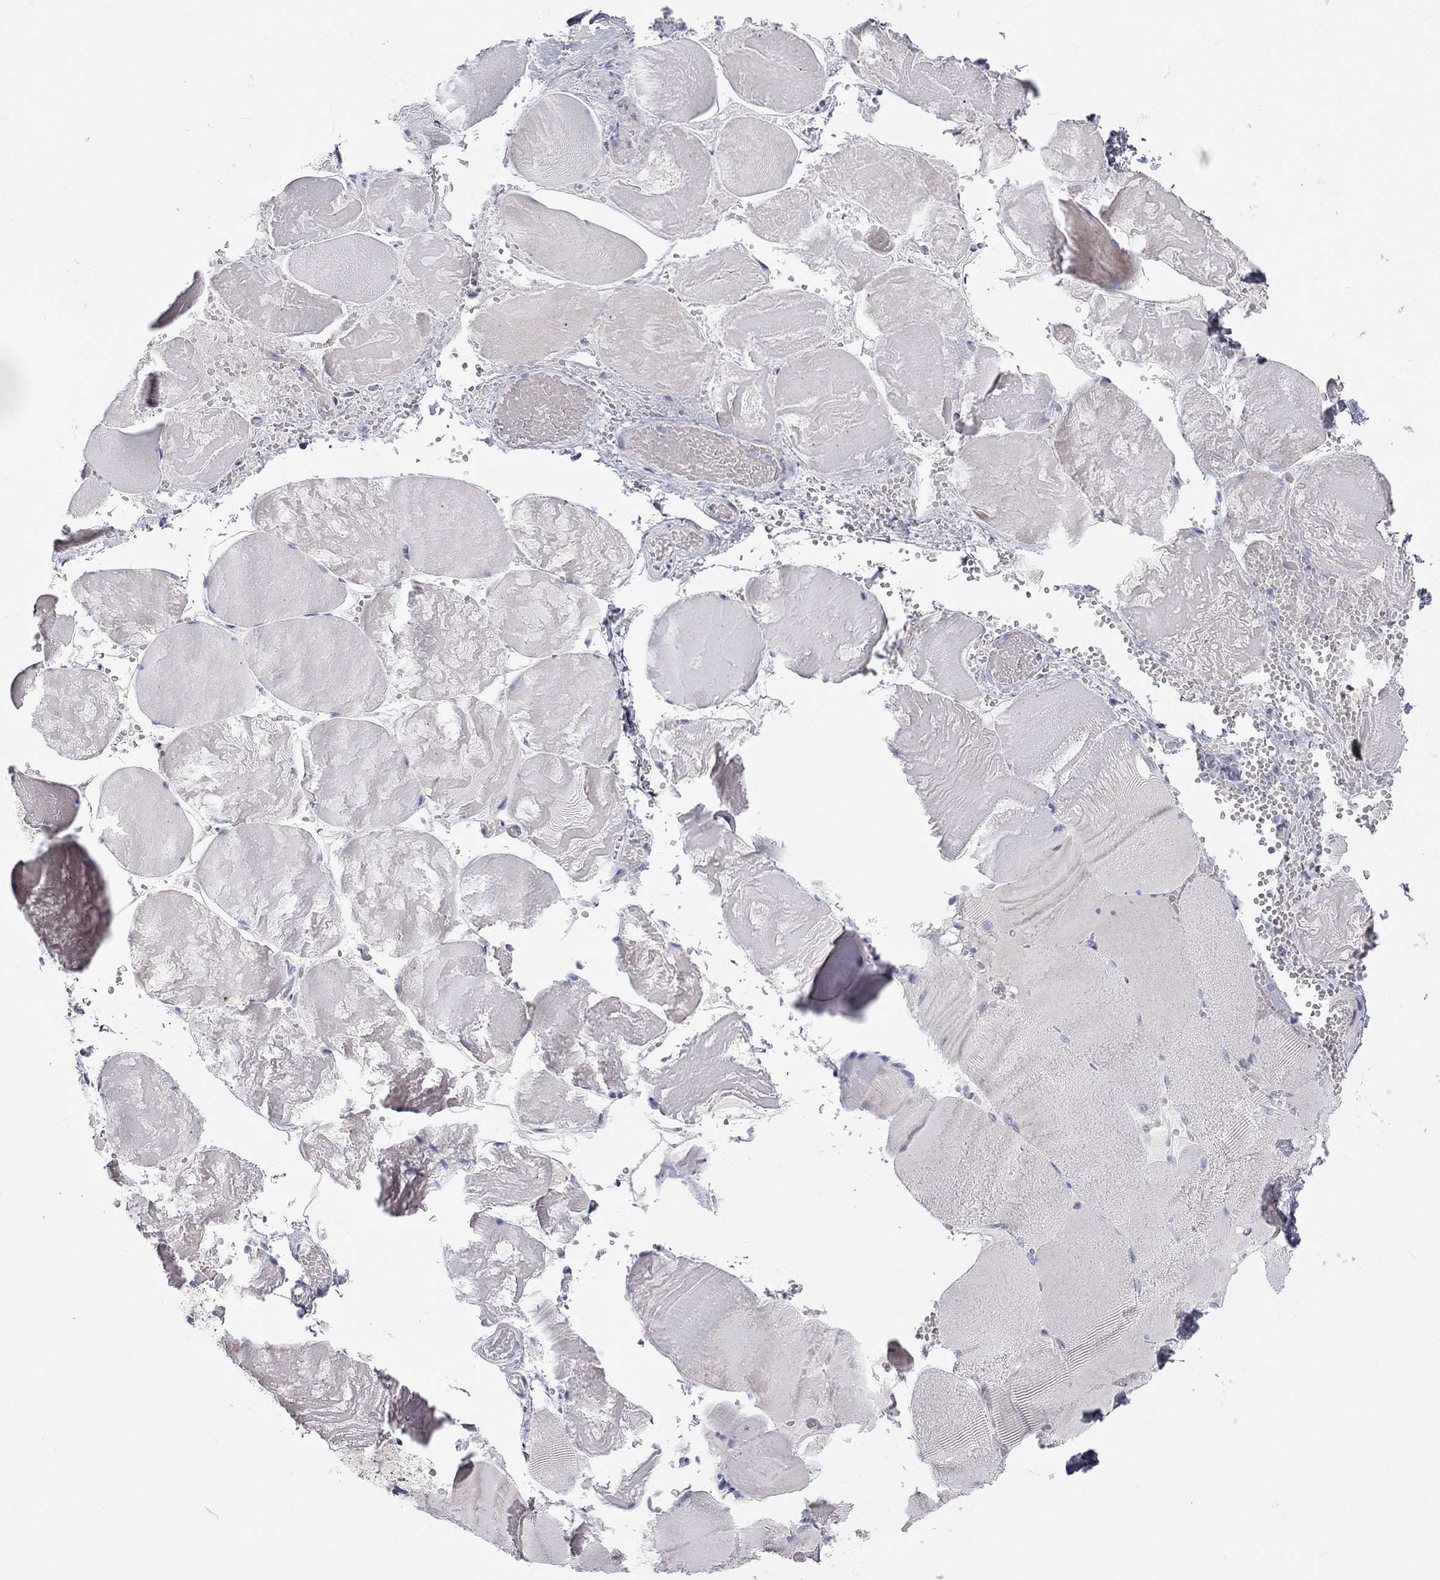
{"staining": {"intensity": "negative", "quantity": "none", "location": "none"}, "tissue": "skeletal muscle", "cell_type": "Myocytes", "image_type": "normal", "snomed": [{"axis": "morphology", "description": "Normal tissue, NOS"}, {"axis": "morphology", "description": "Malignant melanoma, Metastatic site"}, {"axis": "topography", "description": "Skeletal muscle"}], "caption": "Immunohistochemistry photomicrograph of normal skeletal muscle: skeletal muscle stained with DAB (3,3'-diaminobenzidine) reveals no significant protein positivity in myocytes.", "gene": "PCDHGC5", "patient": {"sex": "male", "age": 50}}